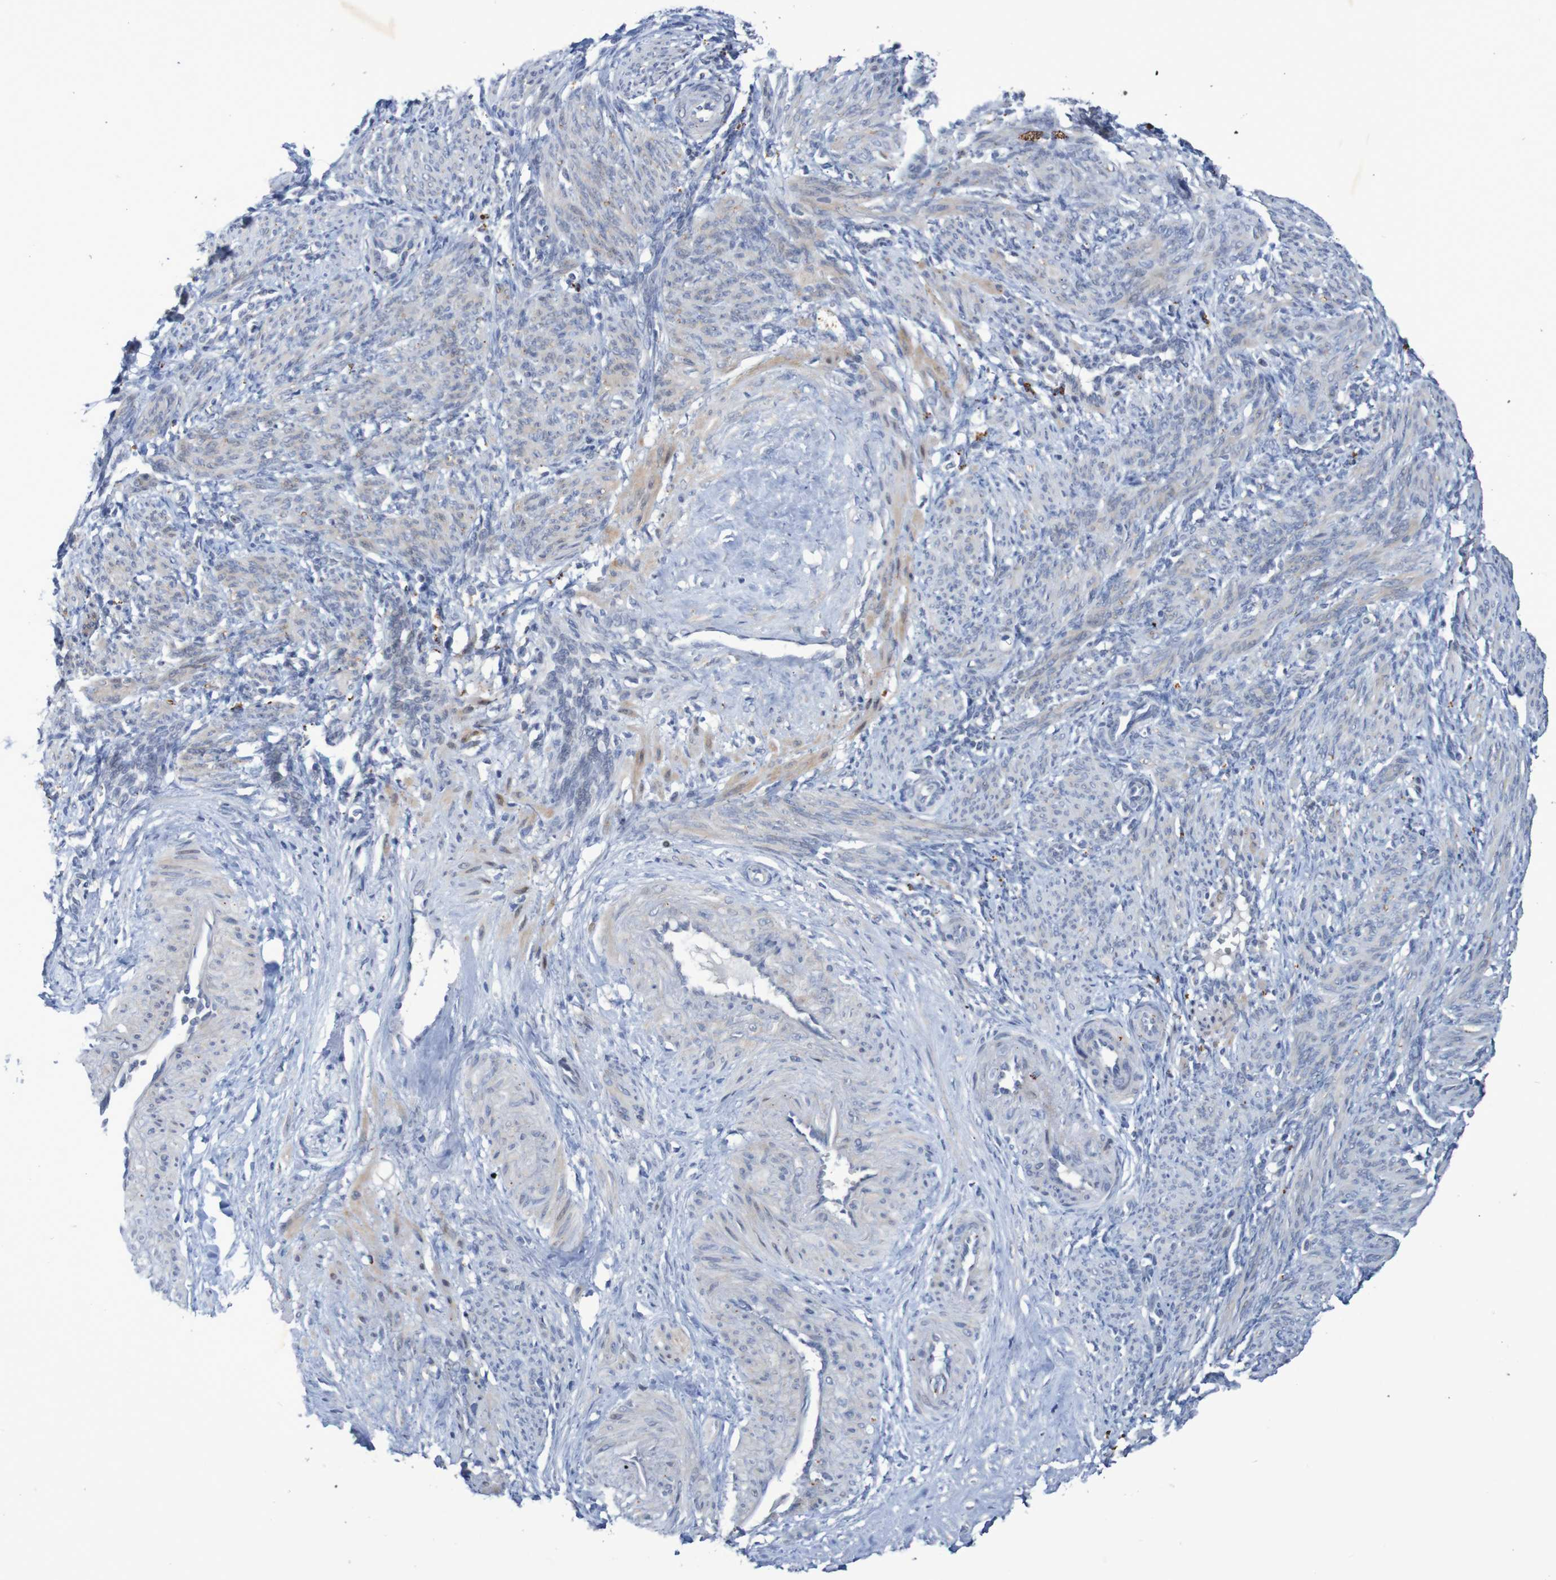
{"staining": {"intensity": "weak", "quantity": "25%-75%", "location": "cytoplasmic/membranous"}, "tissue": "smooth muscle", "cell_type": "Smooth muscle cells", "image_type": "normal", "snomed": [{"axis": "morphology", "description": "Normal tissue, NOS"}, {"axis": "topography", "description": "Endometrium"}], "caption": "Brown immunohistochemical staining in benign smooth muscle reveals weak cytoplasmic/membranous positivity in about 25%-75% of smooth muscle cells. The staining was performed using DAB (3,3'-diaminobenzidine) to visualize the protein expression in brown, while the nuclei were stained in blue with hematoxylin (Magnification: 20x).", "gene": "FBP1", "patient": {"sex": "female", "age": 33}}